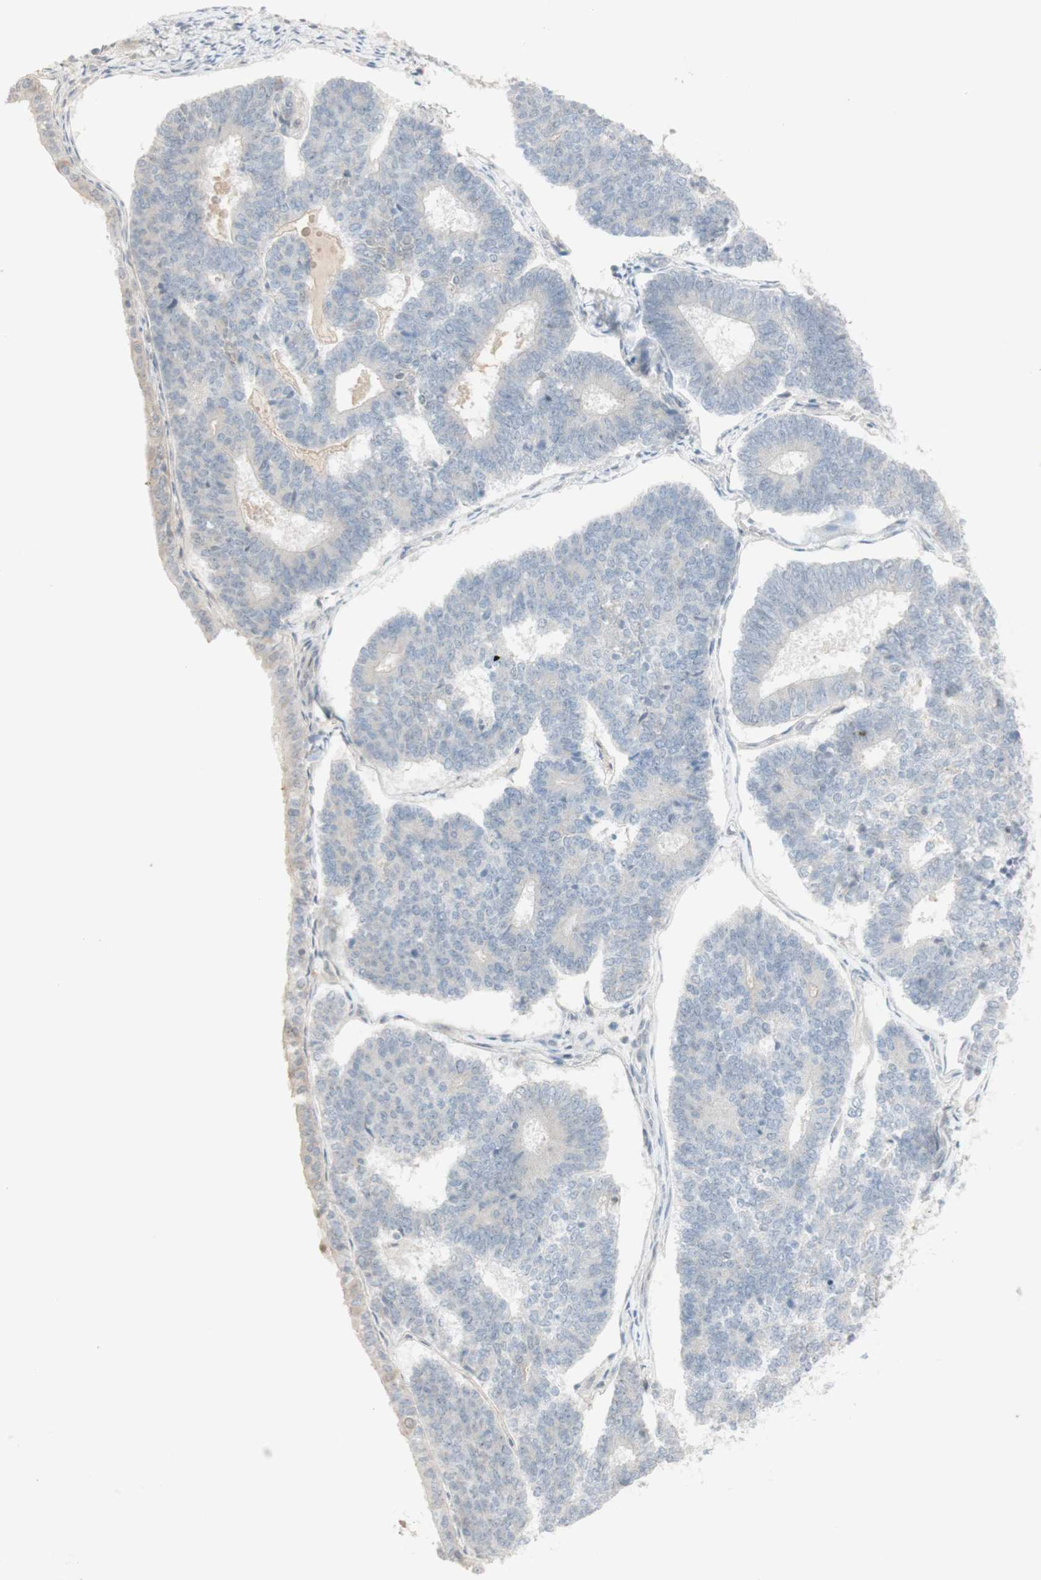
{"staining": {"intensity": "negative", "quantity": "none", "location": "none"}, "tissue": "endometrial cancer", "cell_type": "Tumor cells", "image_type": "cancer", "snomed": [{"axis": "morphology", "description": "Adenocarcinoma, NOS"}, {"axis": "topography", "description": "Endometrium"}], "caption": "Endometrial cancer (adenocarcinoma) was stained to show a protein in brown. There is no significant staining in tumor cells.", "gene": "PLCD4", "patient": {"sex": "female", "age": 70}}